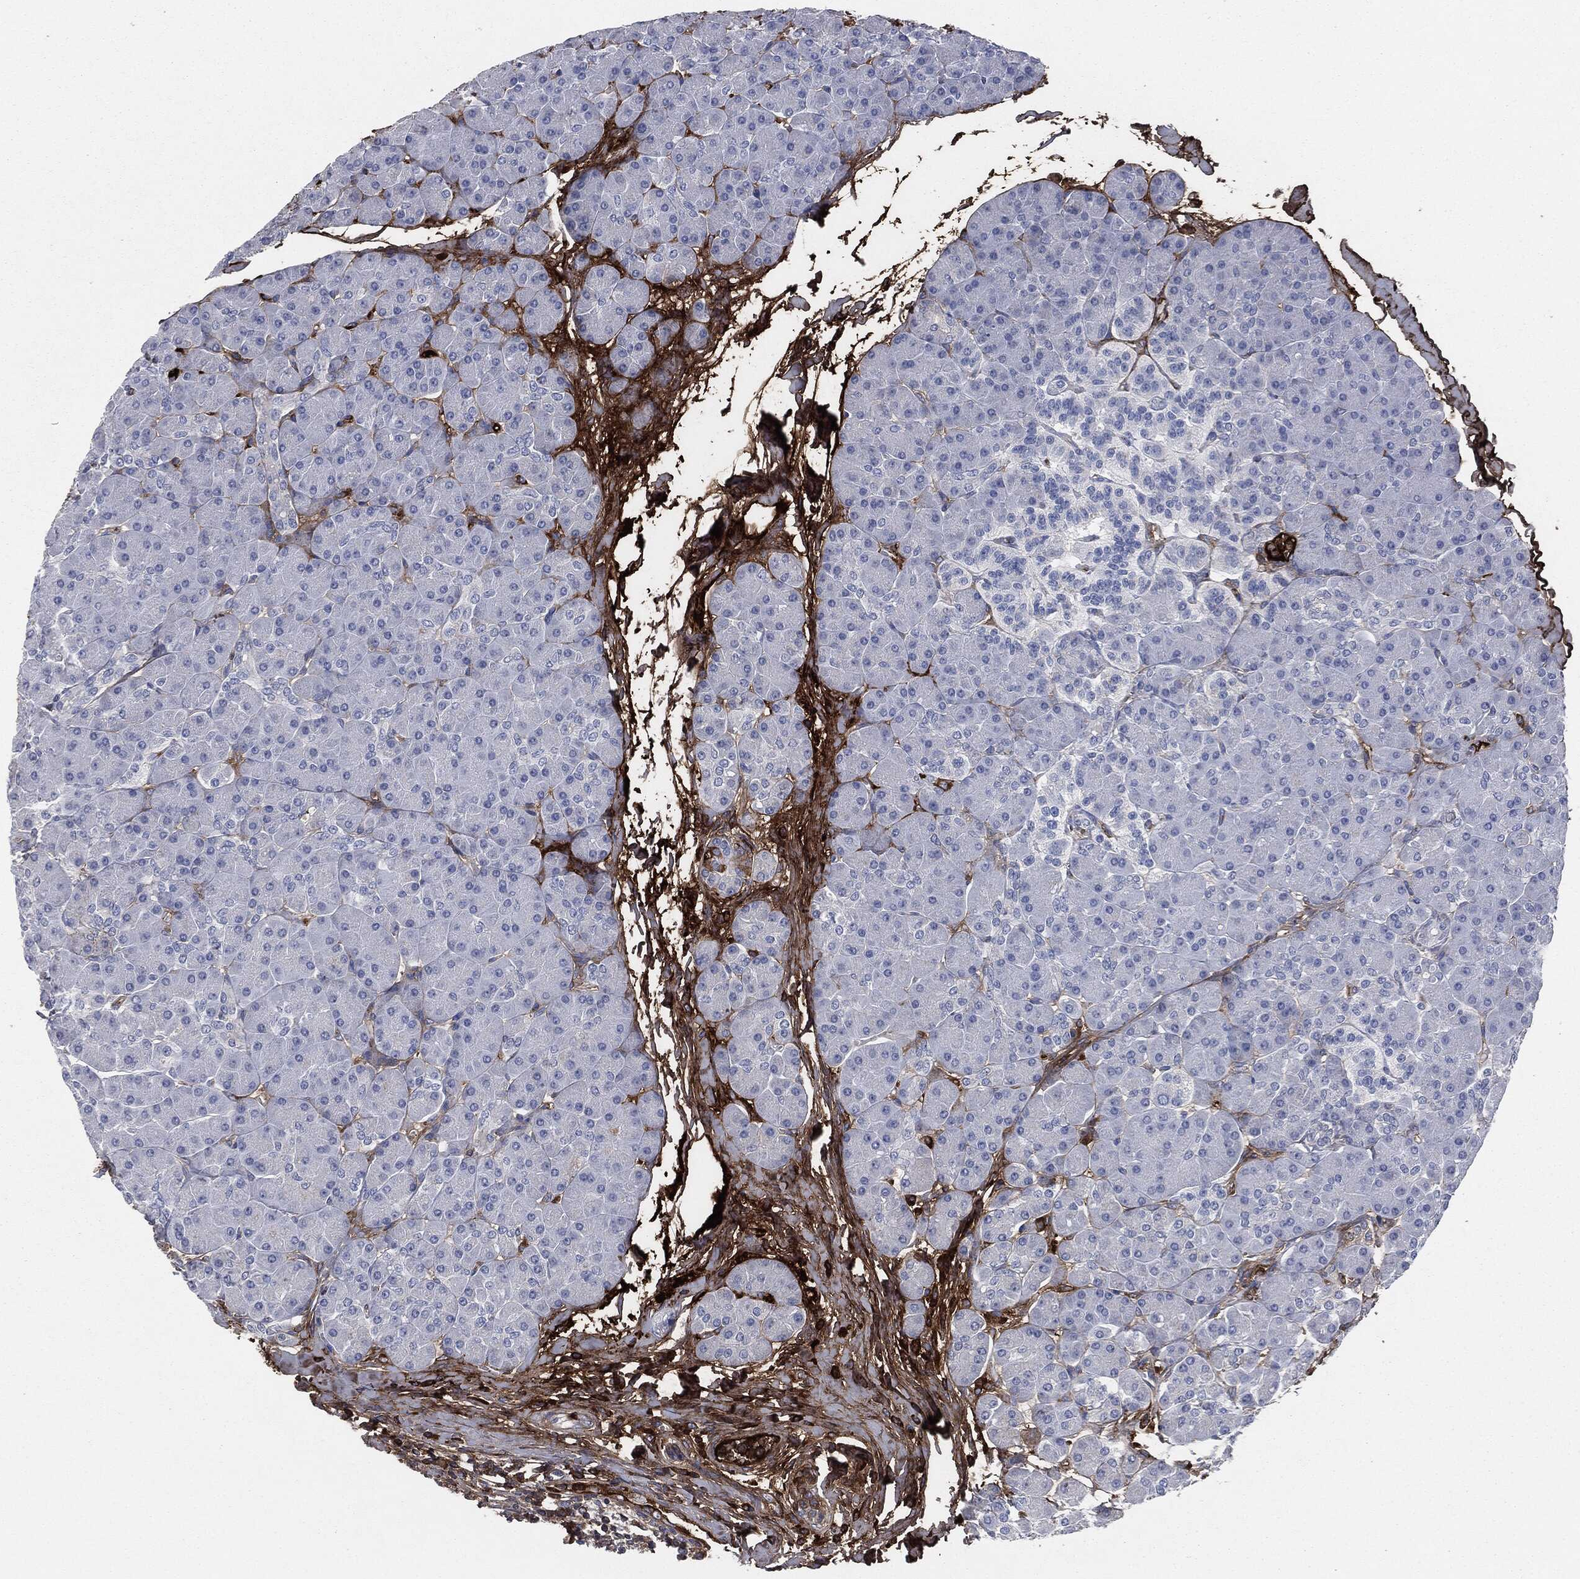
{"staining": {"intensity": "negative", "quantity": "none", "location": "none"}, "tissue": "pancreas", "cell_type": "Exocrine glandular cells", "image_type": "normal", "snomed": [{"axis": "morphology", "description": "Normal tissue, NOS"}, {"axis": "topography", "description": "Pancreas"}], "caption": "Pancreas stained for a protein using immunohistochemistry (IHC) exhibits no positivity exocrine glandular cells.", "gene": "APOB", "patient": {"sex": "female", "age": 44}}